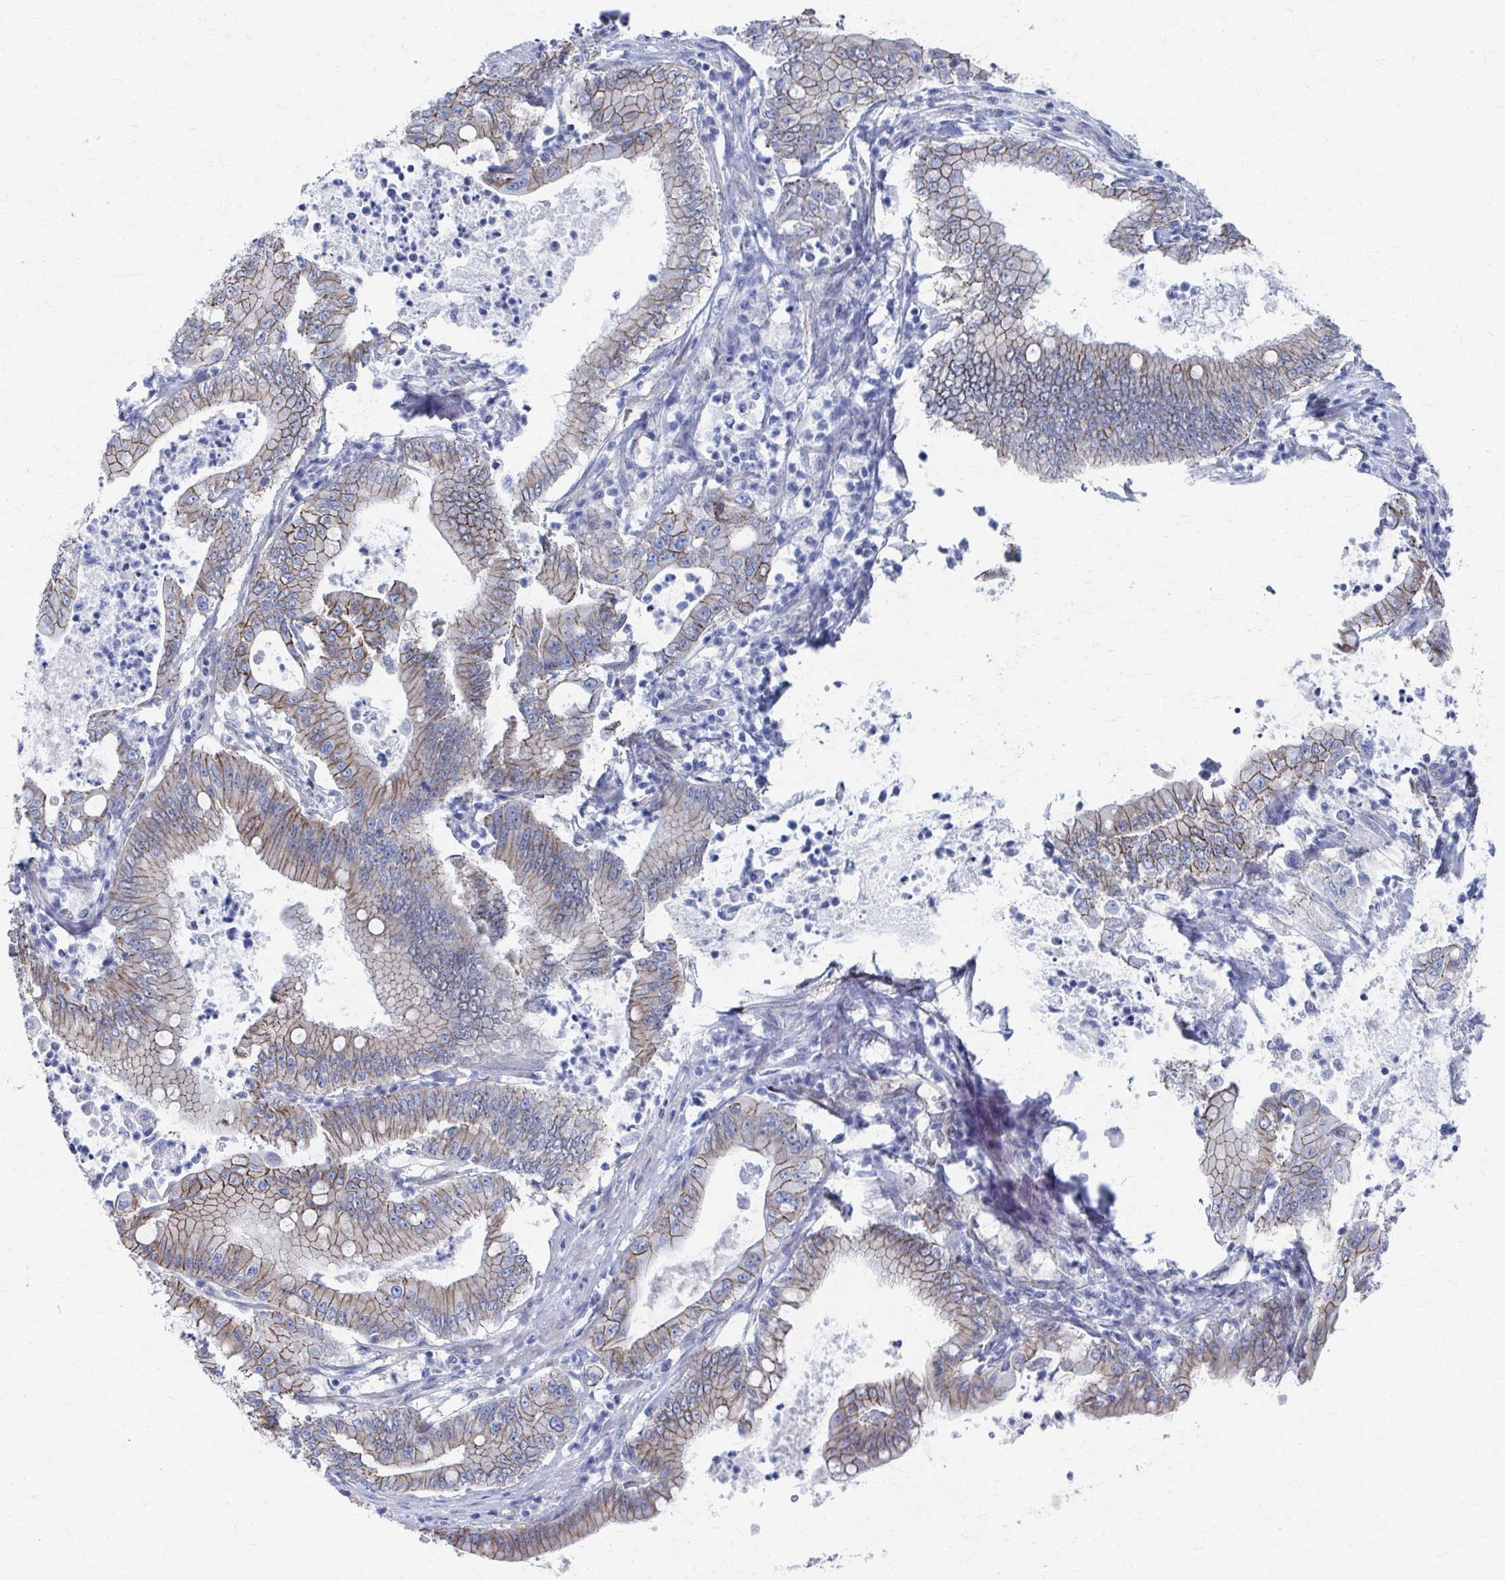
{"staining": {"intensity": "moderate", "quantity": ">75%", "location": "cytoplasmic/membranous"}, "tissue": "pancreatic cancer", "cell_type": "Tumor cells", "image_type": "cancer", "snomed": [{"axis": "morphology", "description": "Adenocarcinoma, NOS"}, {"axis": "topography", "description": "Pancreas"}], "caption": "Immunohistochemical staining of pancreatic cancer (adenocarcinoma) exhibits medium levels of moderate cytoplasmic/membranous expression in about >75% of tumor cells.", "gene": "PLEKHG7", "patient": {"sex": "male", "age": 71}}